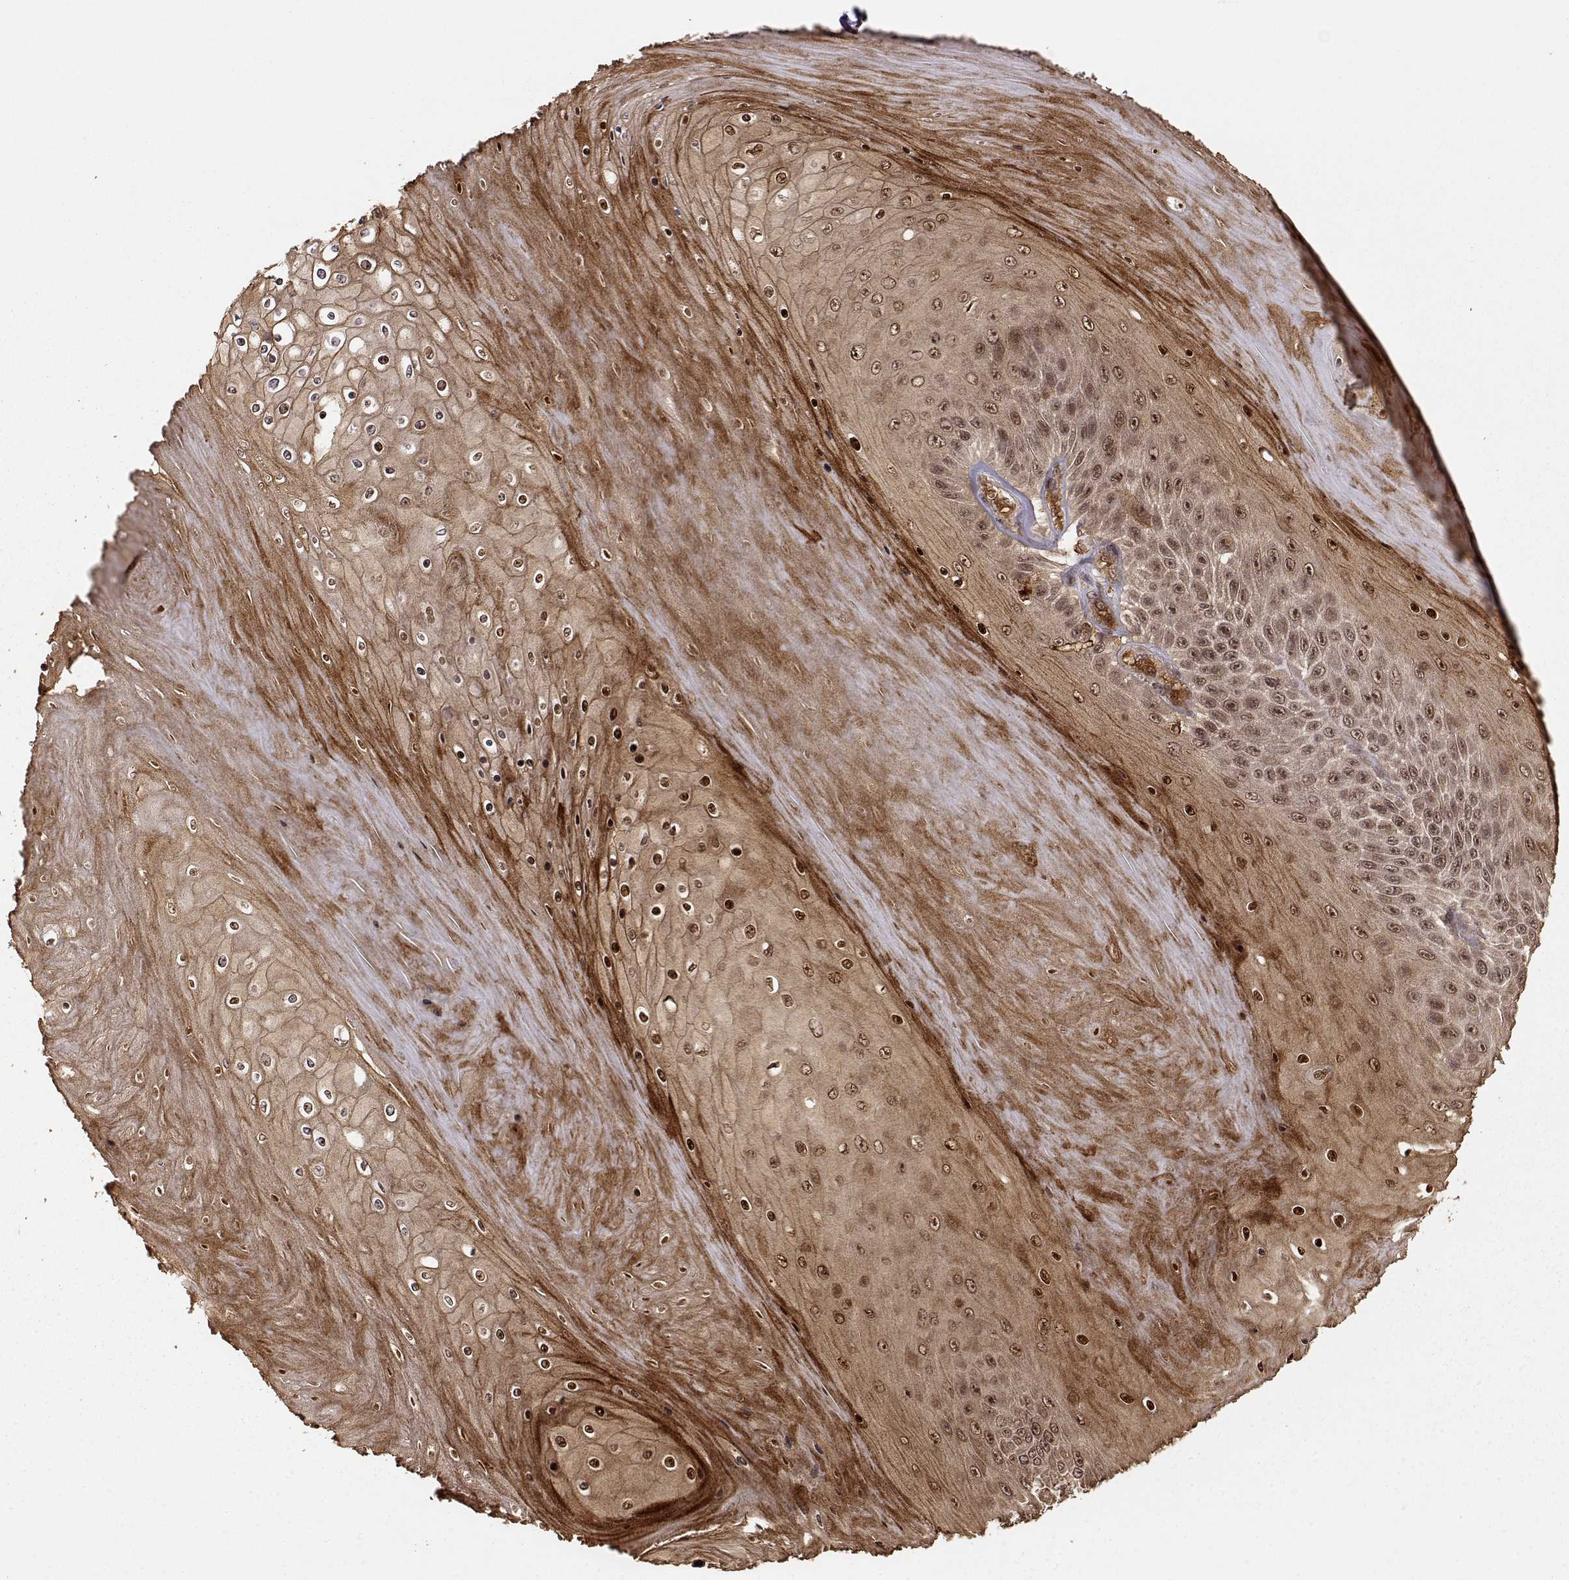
{"staining": {"intensity": "moderate", "quantity": ">75%", "location": "cytoplasmic/membranous,nuclear"}, "tissue": "skin cancer", "cell_type": "Tumor cells", "image_type": "cancer", "snomed": [{"axis": "morphology", "description": "Squamous cell carcinoma, NOS"}, {"axis": "topography", "description": "Skin"}], "caption": "Skin cancer (squamous cell carcinoma) stained for a protein (brown) exhibits moderate cytoplasmic/membranous and nuclear positive expression in approximately >75% of tumor cells.", "gene": "MAEA", "patient": {"sex": "male", "age": 62}}